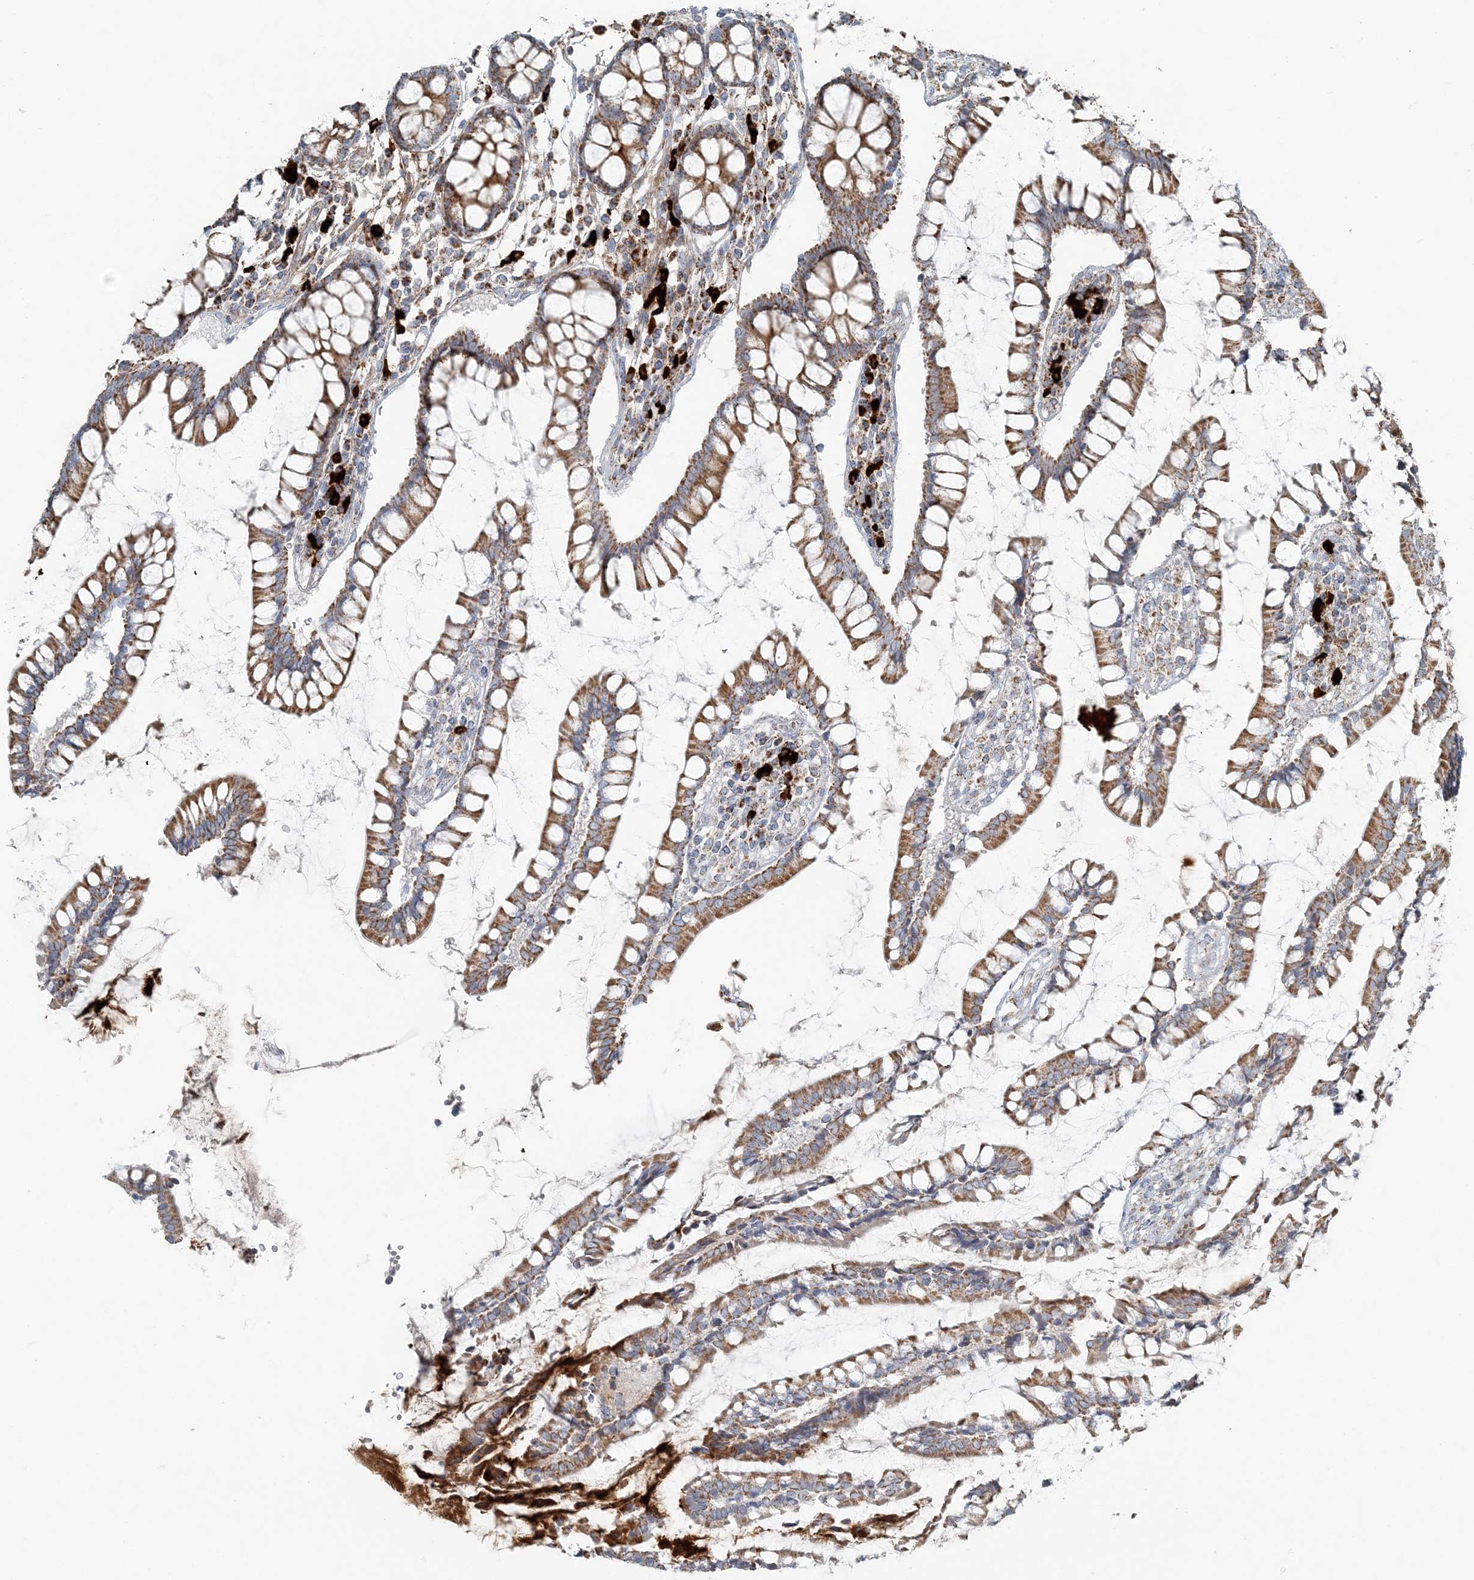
{"staining": {"intensity": "negative", "quantity": "none", "location": "none"}, "tissue": "colon", "cell_type": "Endothelial cells", "image_type": "normal", "snomed": [{"axis": "morphology", "description": "Normal tissue, NOS"}, {"axis": "topography", "description": "Colon"}], "caption": "Human colon stained for a protein using immunohistochemistry (IHC) displays no expression in endothelial cells.", "gene": "SLC22A16", "patient": {"sex": "female", "age": 79}}